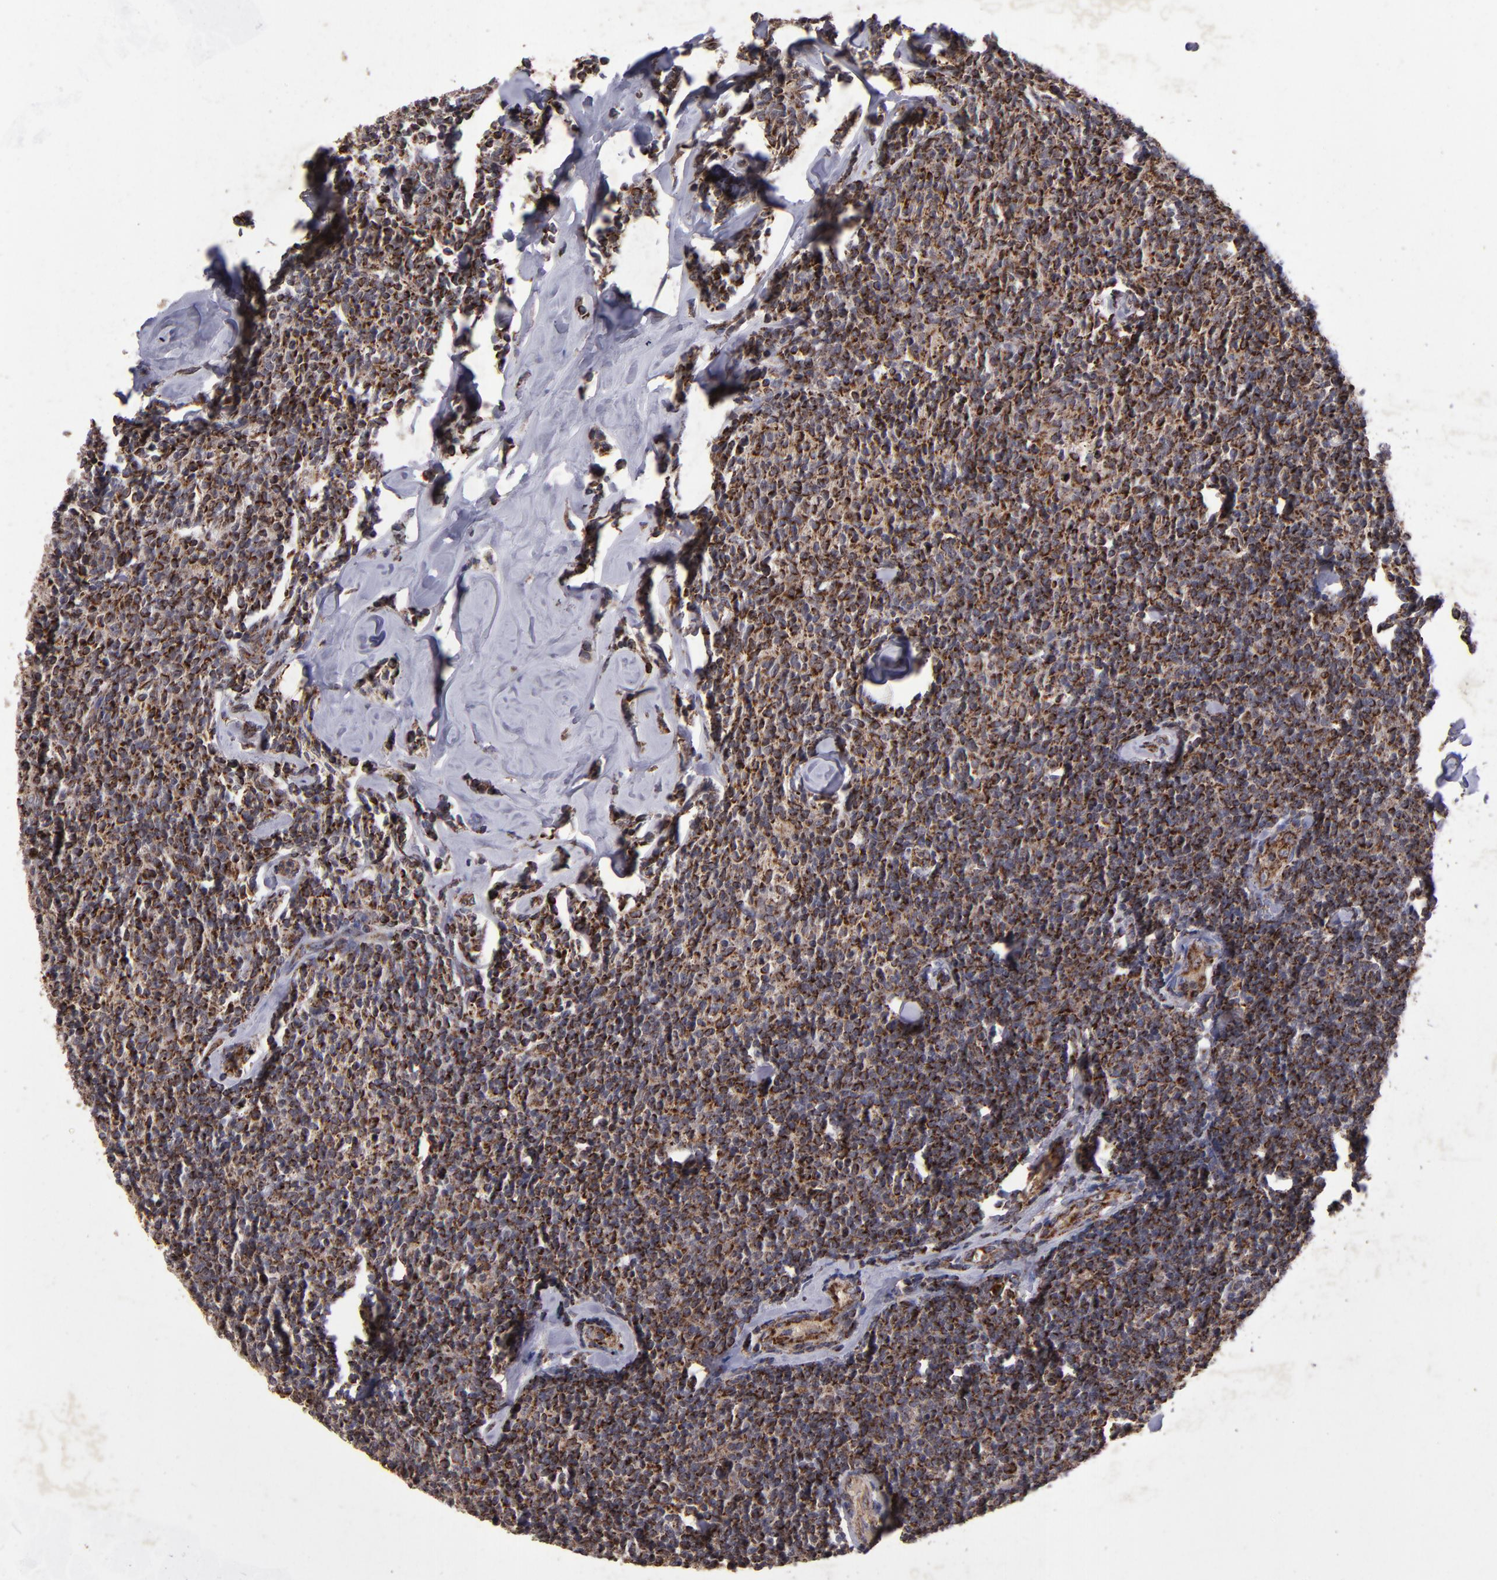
{"staining": {"intensity": "strong", "quantity": ">75%", "location": "cytoplasmic/membranous"}, "tissue": "lymphoma", "cell_type": "Tumor cells", "image_type": "cancer", "snomed": [{"axis": "morphology", "description": "Malignant lymphoma, non-Hodgkin's type, Low grade"}, {"axis": "topography", "description": "Lymph node"}], "caption": "Lymphoma stained with immunohistochemistry exhibits strong cytoplasmic/membranous expression in about >75% of tumor cells.", "gene": "TIMM9", "patient": {"sex": "female", "age": 56}}